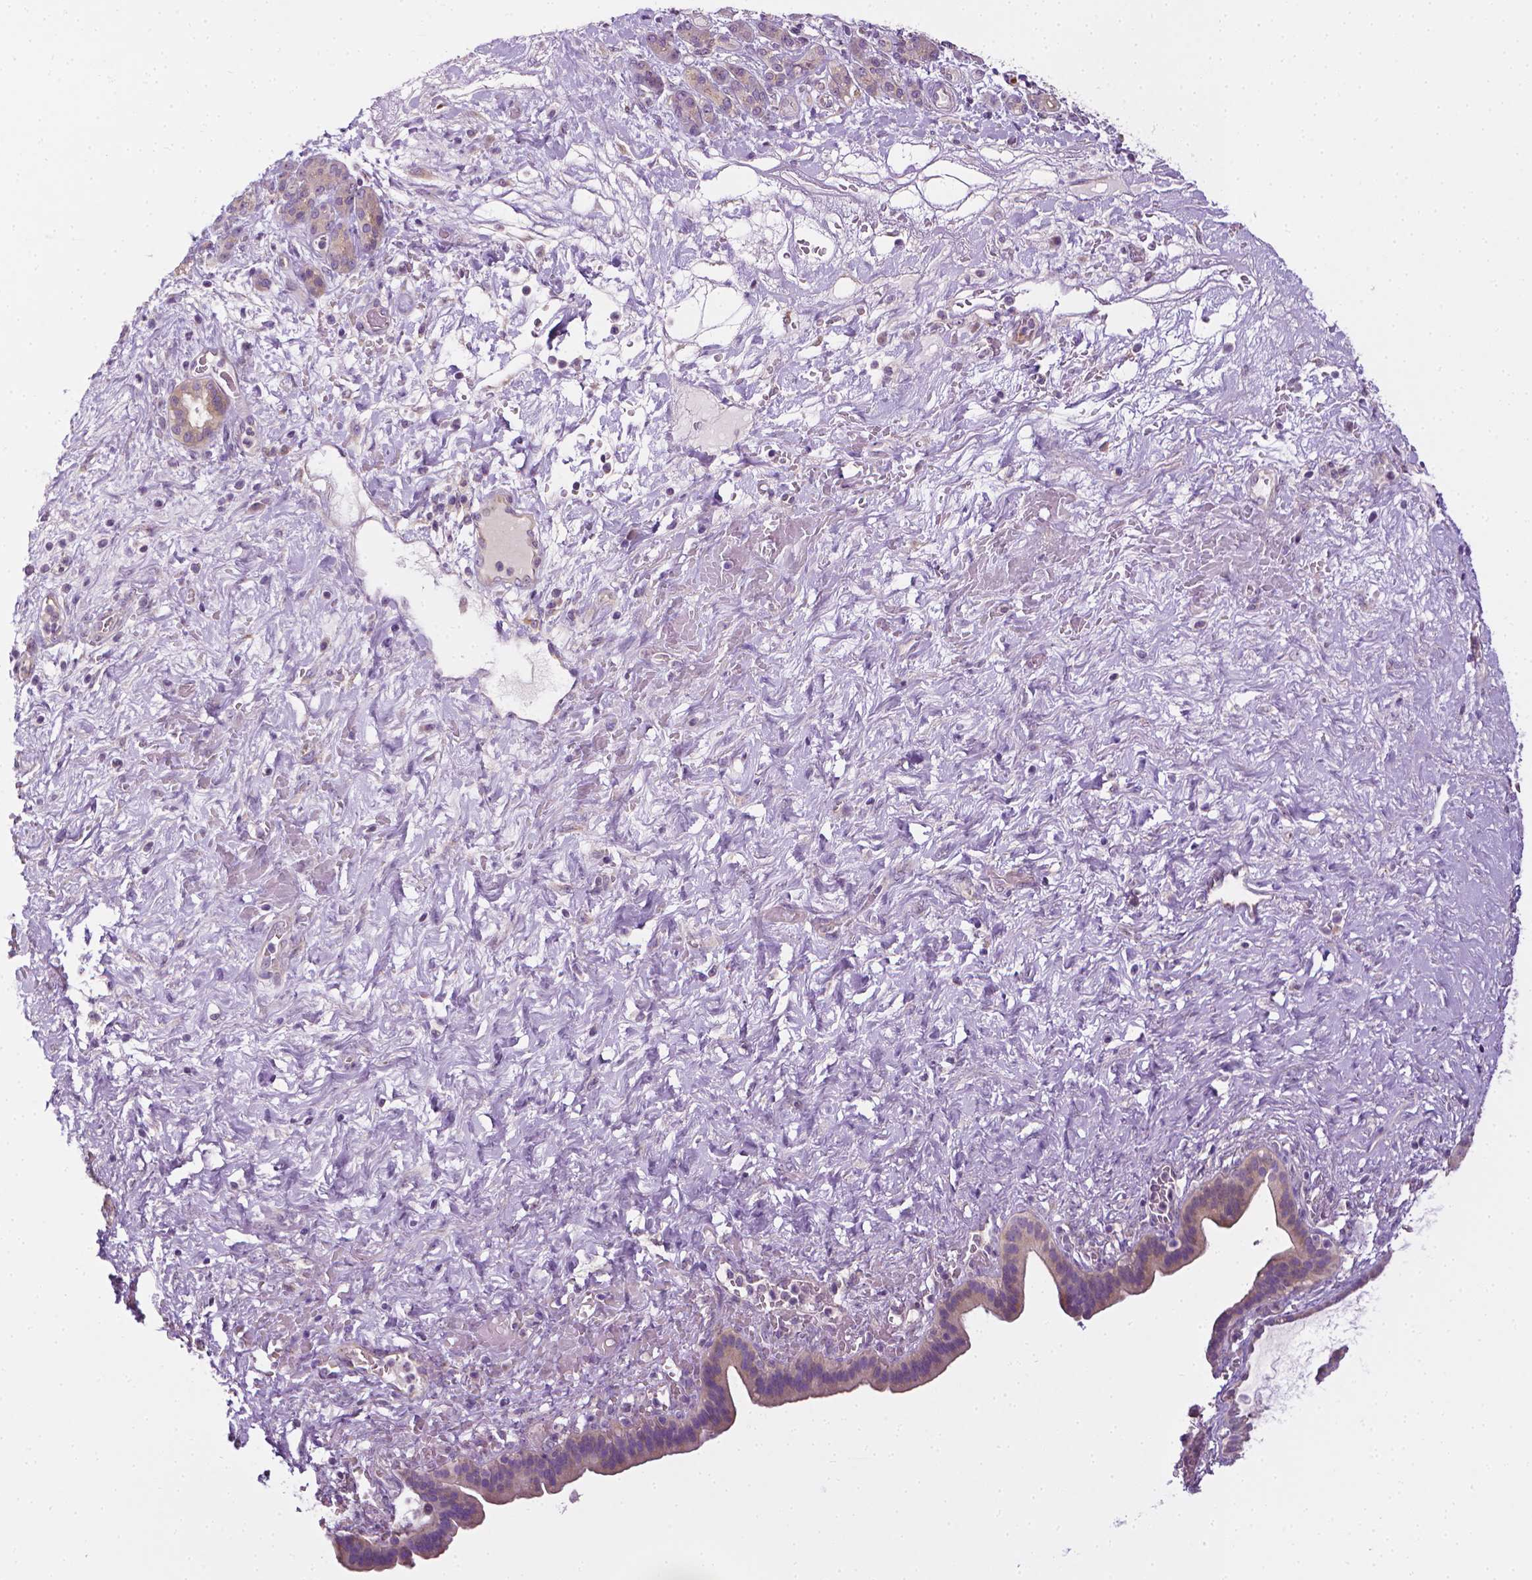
{"staining": {"intensity": "weak", "quantity": "25%-75%", "location": "cytoplasmic/membranous"}, "tissue": "pancreatic cancer", "cell_type": "Tumor cells", "image_type": "cancer", "snomed": [{"axis": "morphology", "description": "Adenocarcinoma, NOS"}, {"axis": "topography", "description": "Pancreas"}], "caption": "Protein staining exhibits weak cytoplasmic/membranous expression in about 25%-75% of tumor cells in pancreatic cancer (adenocarcinoma). (DAB IHC with brightfield microscopy, high magnification).", "gene": "MCOLN3", "patient": {"sex": "male", "age": 44}}